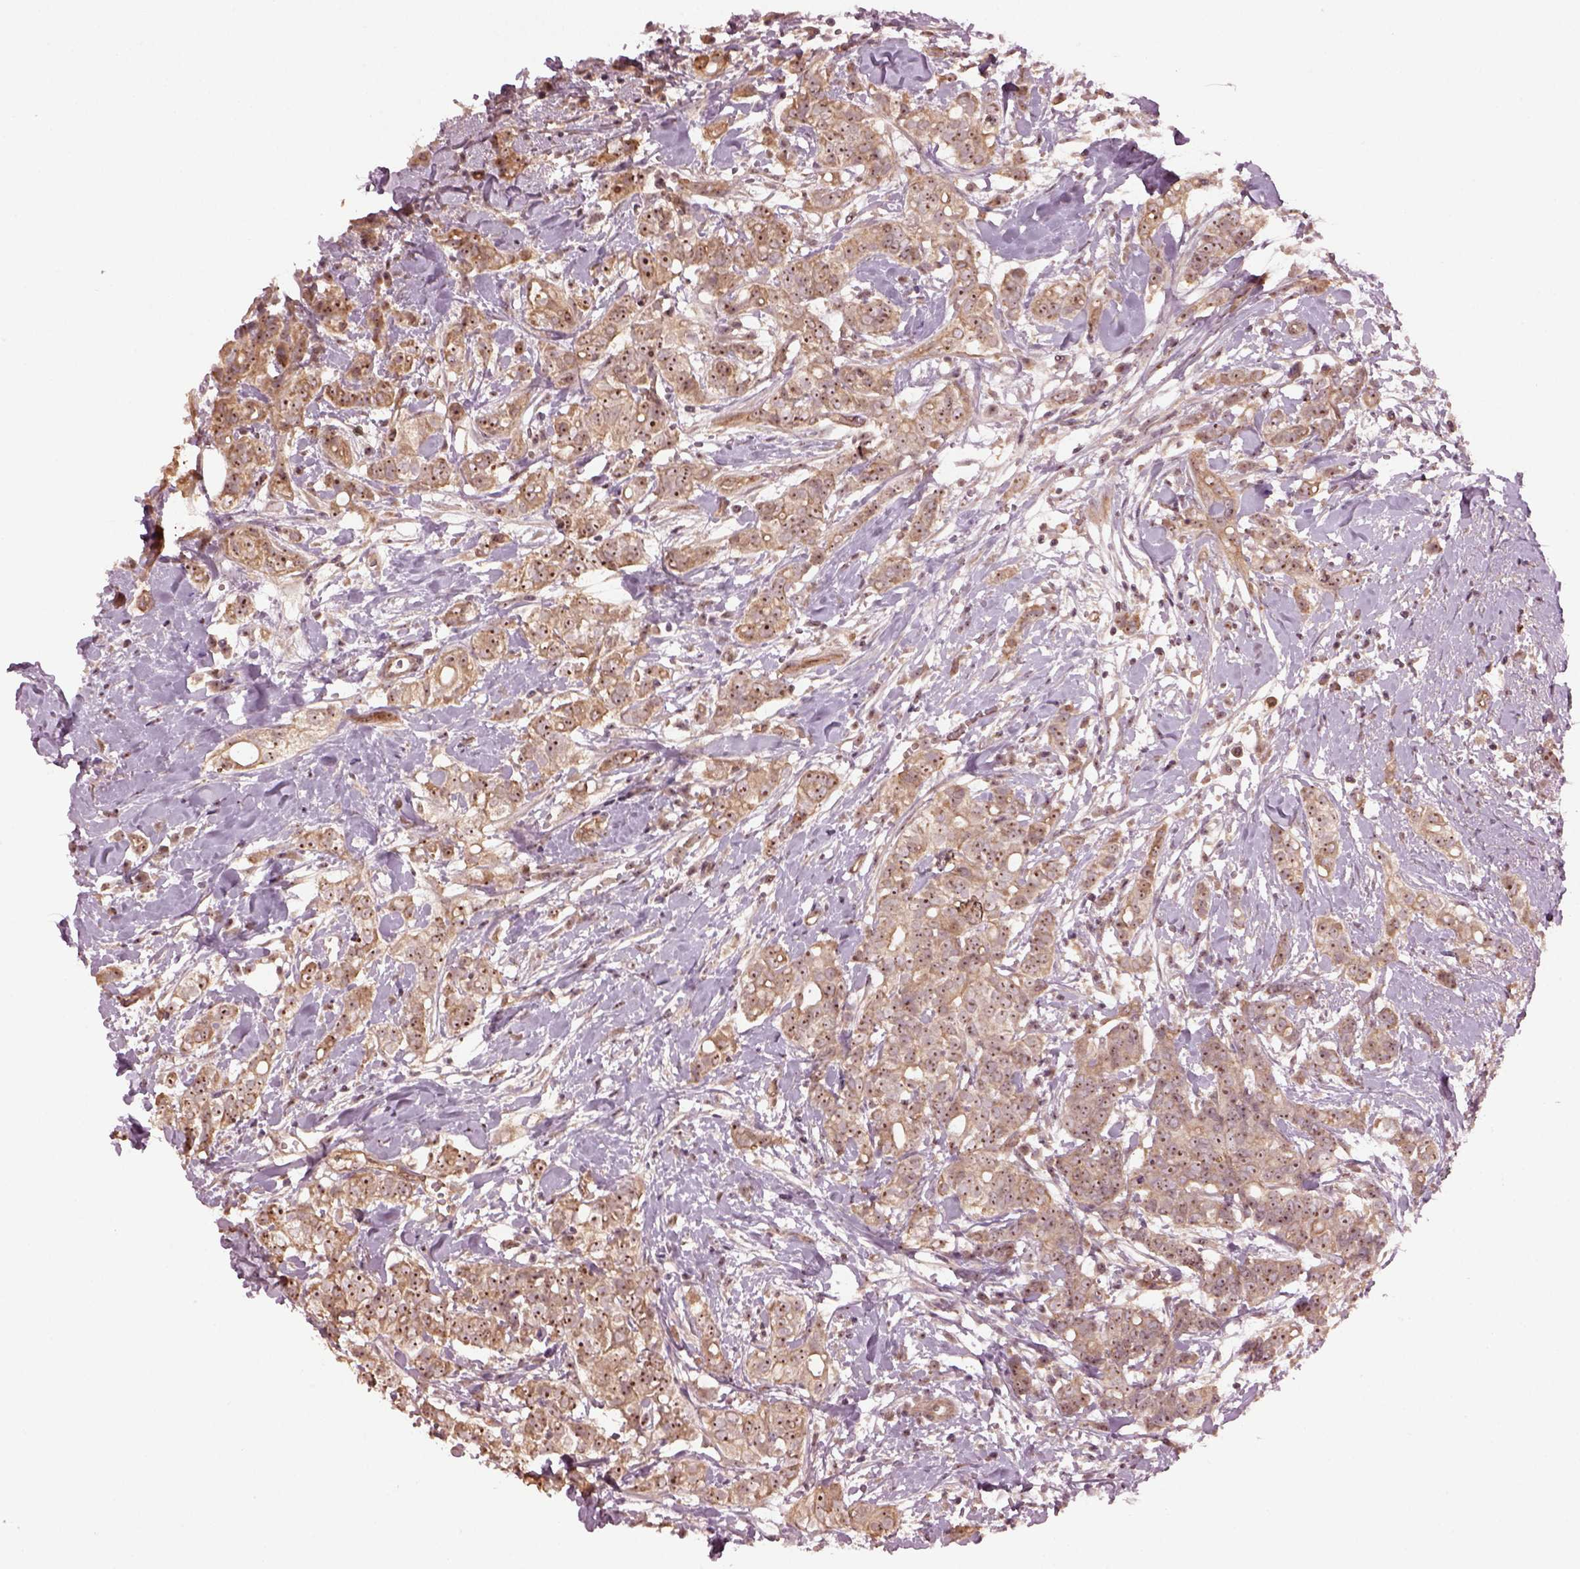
{"staining": {"intensity": "moderate", "quantity": ">75%", "location": "cytoplasmic/membranous,nuclear"}, "tissue": "breast cancer", "cell_type": "Tumor cells", "image_type": "cancer", "snomed": [{"axis": "morphology", "description": "Duct carcinoma"}, {"axis": "topography", "description": "Breast"}], "caption": "Immunohistochemistry (DAB) staining of breast infiltrating ductal carcinoma reveals moderate cytoplasmic/membranous and nuclear protein staining in about >75% of tumor cells.", "gene": "GNRH1", "patient": {"sex": "female", "age": 40}}